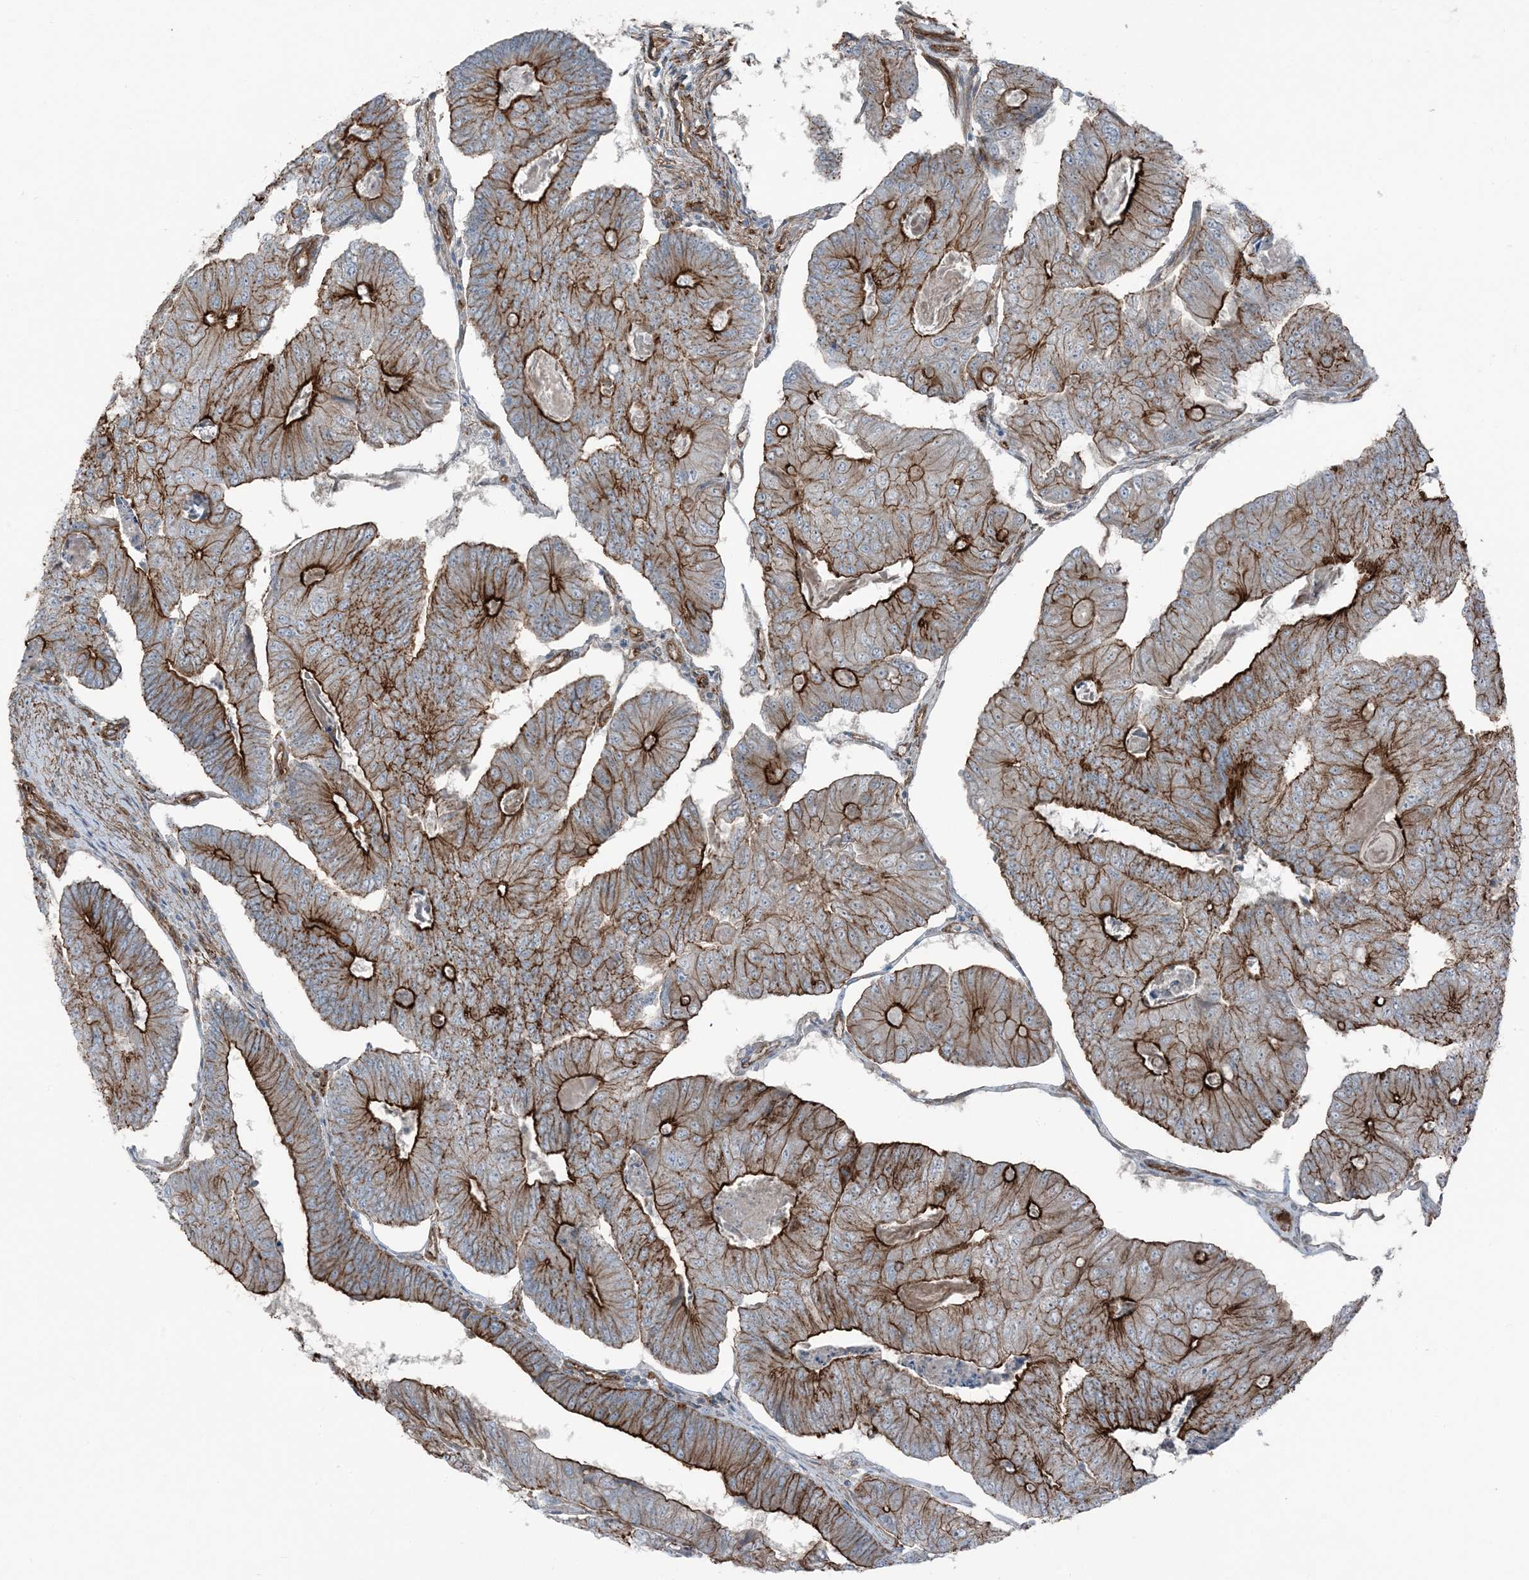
{"staining": {"intensity": "strong", "quantity": ">75%", "location": "cytoplasmic/membranous"}, "tissue": "colorectal cancer", "cell_type": "Tumor cells", "image_type": "cancer", "snomed": [{"axis": "morphology", "description": "Adenocarcinoma, NOS"}, {"axis": "topography", "description": "Colon"}], "caption": "Adenocarcinoma (colorectal) stained for a protein (brown) exhibits strong cytoplasmic/membranous positive expression in about >75% of tumor cells.", "gene": "ZFP90", "patient": {"sex": "female", "age": 67}}